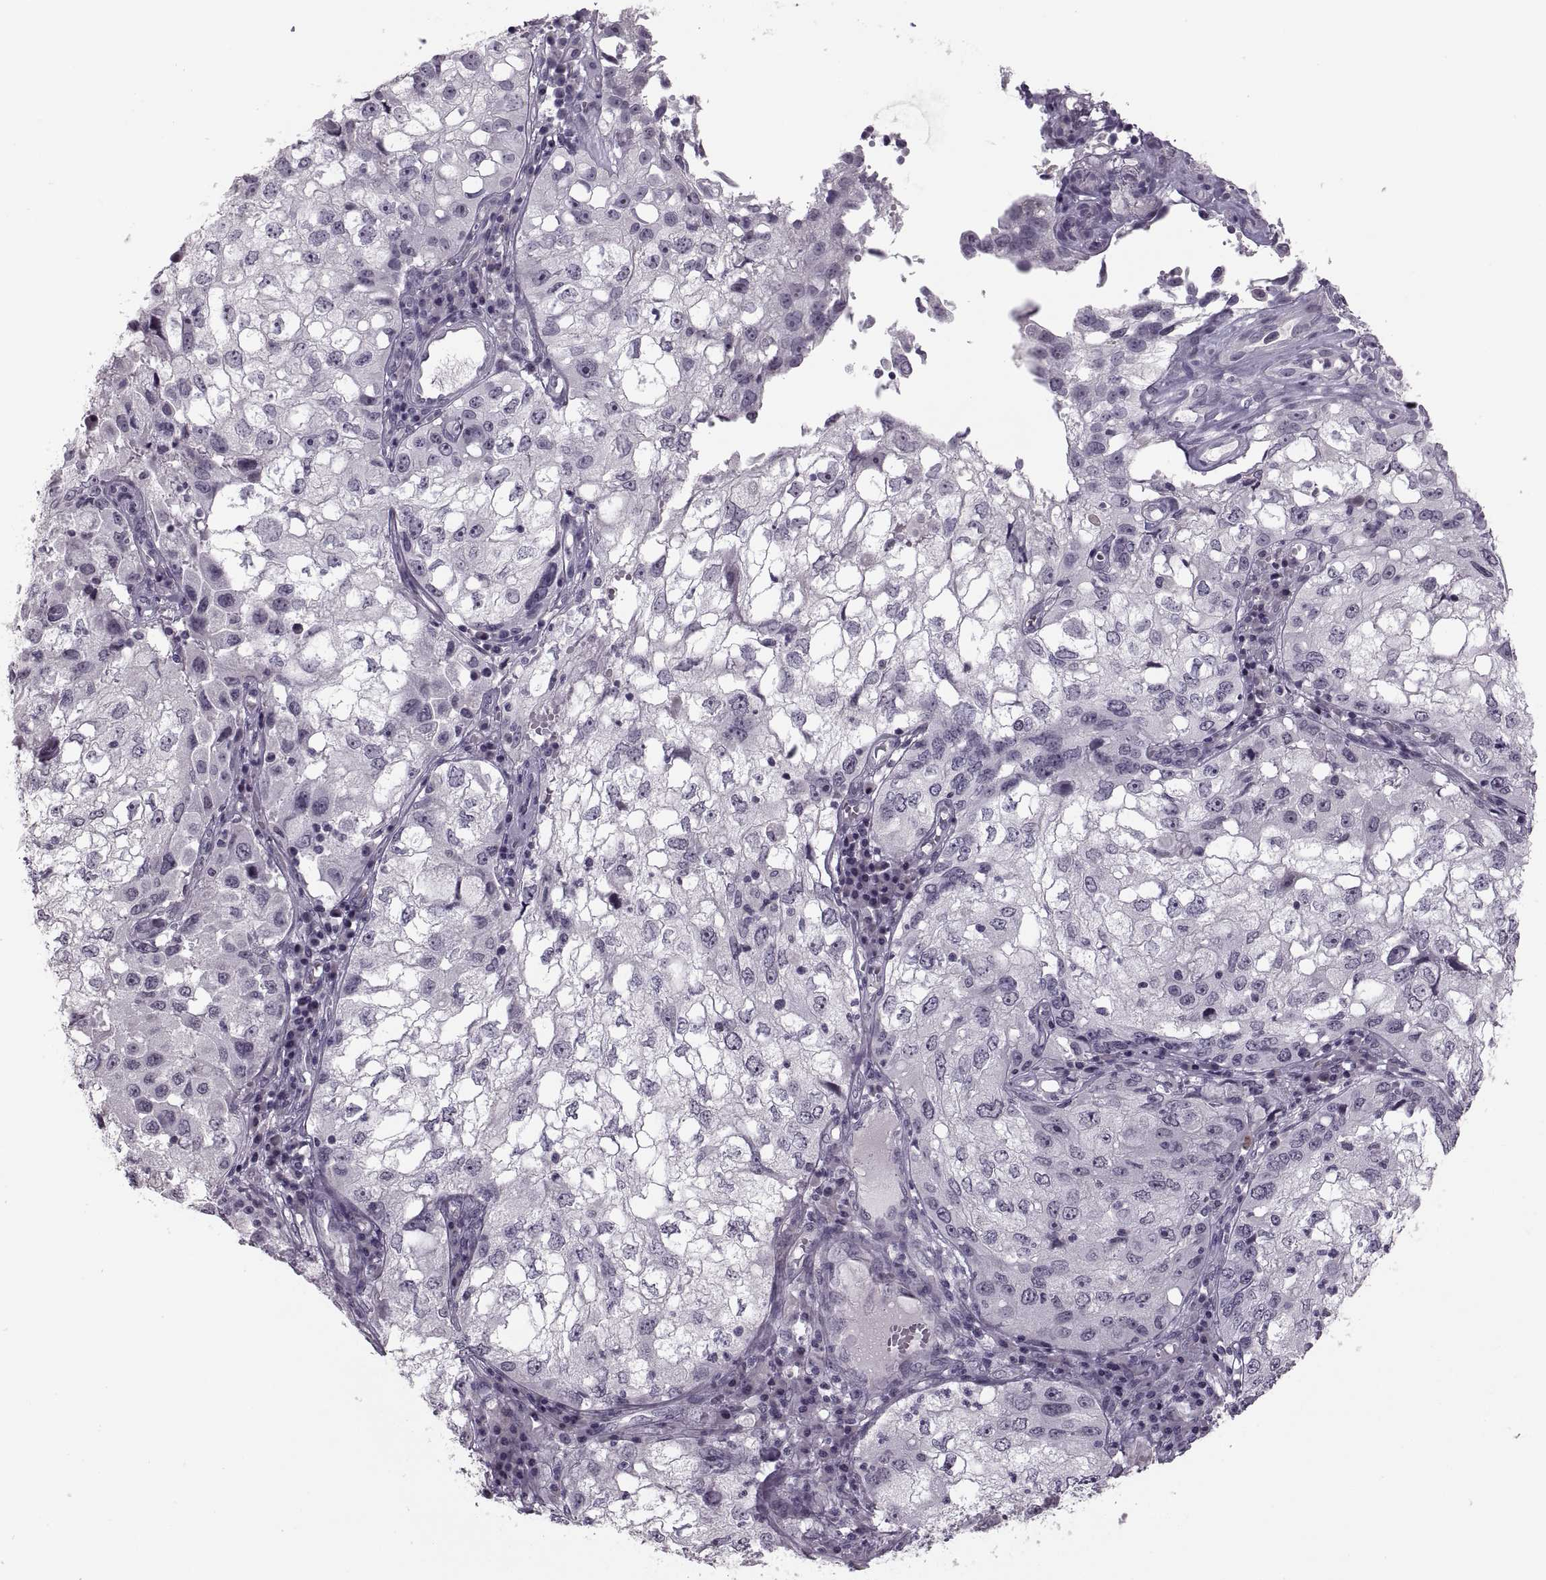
{"staining": {"intensity": "negative", "quantity": "none", "location": "none"}, "tissue": "cervical cancer", "cell_type": "Tumor cells", "image_type": "cancer", "snomed": [{"axis": "morphology", "description": "Squamous cell carcinoma, NOS"}, {"axis": "topography", "description": "Cervix"}], "caption": "Immunohistochemistry micrograph of cervical cancer (squamous cell carcinoma) stained for a protein (brown), which reveals no positivity in tumor cells.", "gene": "PAGE5", "patient": {"sex": "female", "age": 36}}